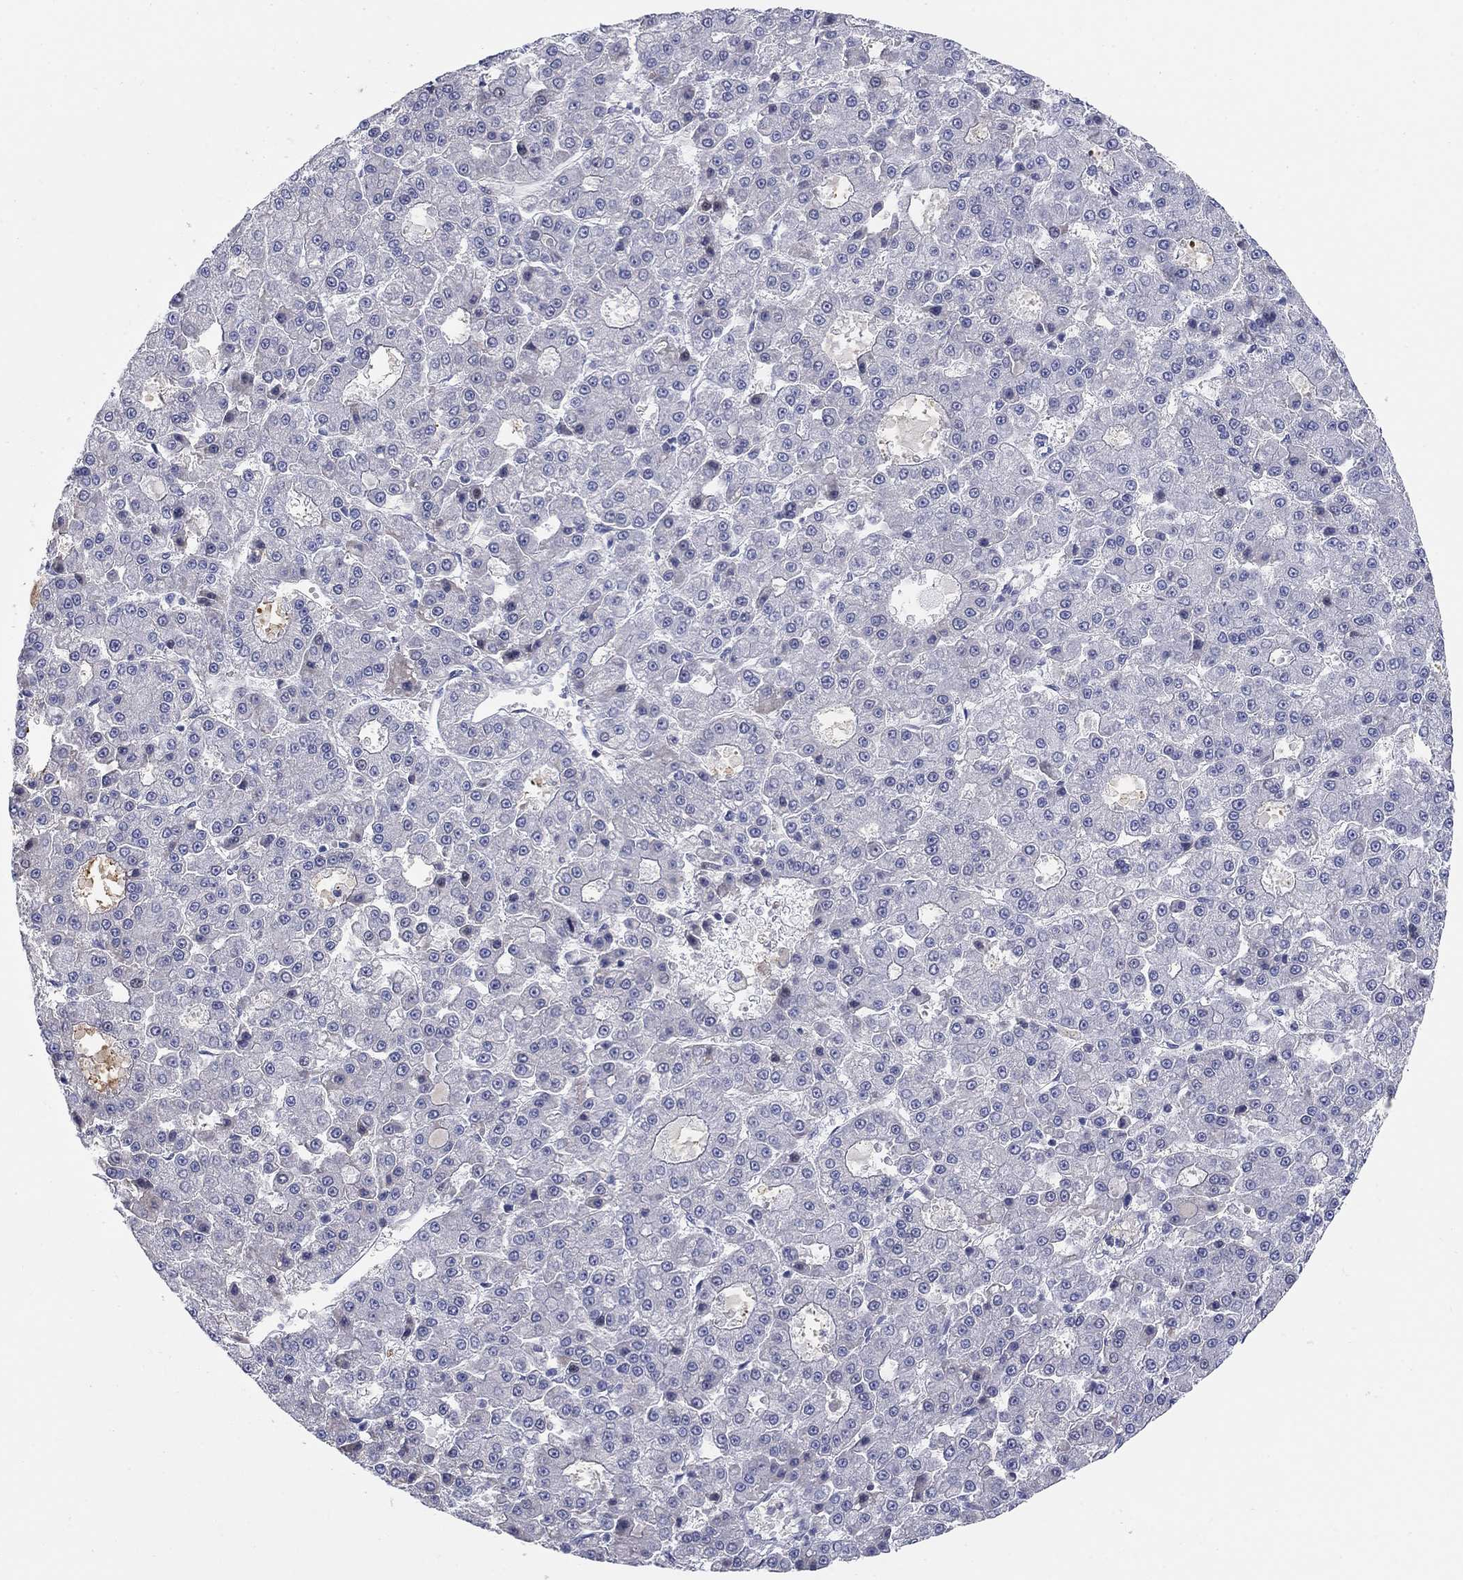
{"staining": {"intensity": "negative", "quantity": "none", "location": "none"}, "tissue": "liver cancer", "cell_type": "Tumor cells", "image_type": "cancer", "snomed": [{"axis": "morphology", "description": "Carcinoma, Hepatocellular, NOS"}, {"axis": "topography", "description": "Liver"}], "caption": "Protein analysis of hepatocellular carcinoma (liver) reveals no significant expression in tumor cells.", "gene": "HEATR4", "patient": {"sex": "male", "age": 70}}